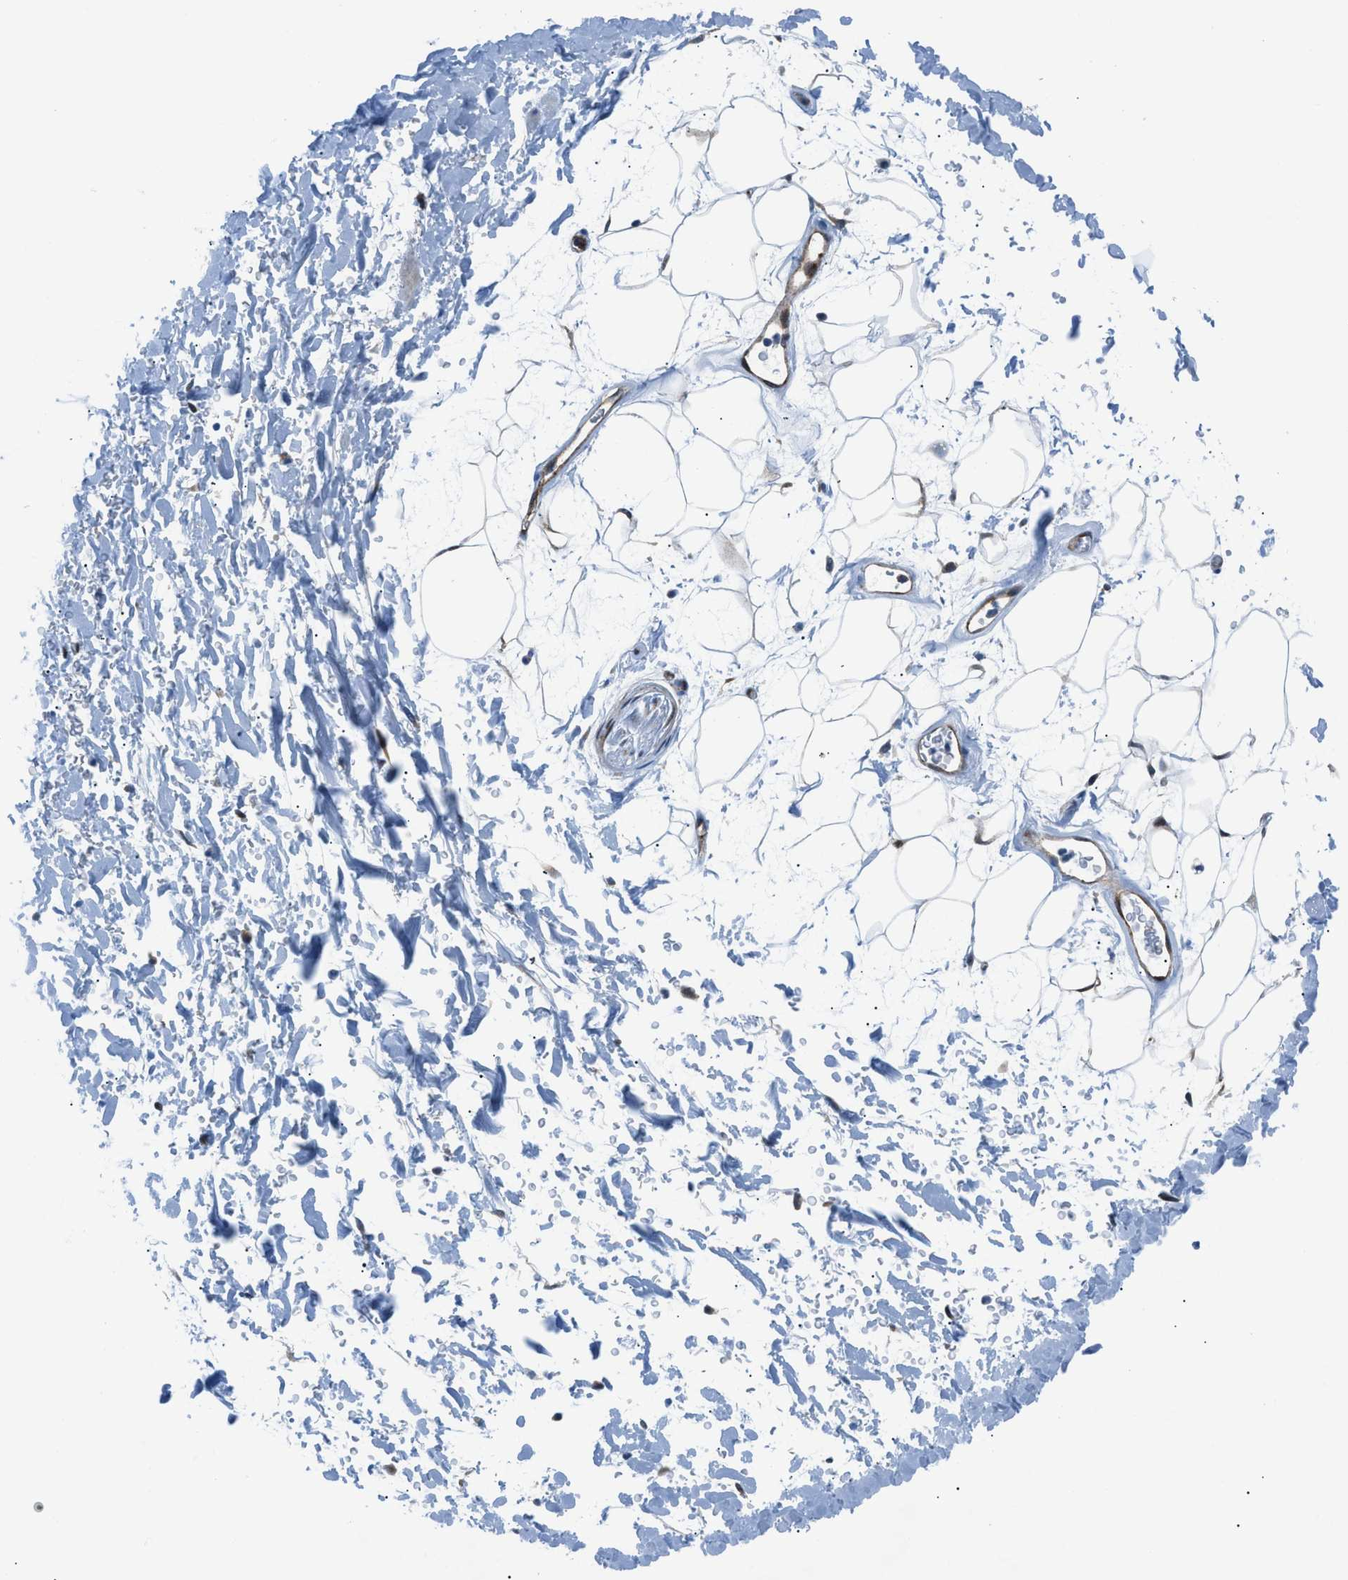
{"staining": {"intensity": "negative", "quantity": "none", "location": "none"}, "tissue": "adipose tissue", "cell_type": "Adipocytes", "image_type": "normal", "snomed": [{"axis": "morphology", "description": "Normal tissue, NOS"}, {"axis": "topography", "description": "Soft tissue"}], "caption": "Immunohistochemistry histopathology image of unremarkable adipose tissue: human adipose tissue stained with DAB (3,3'-diaminobenzidine) reveals no significant protein staining in adipocytes. (DAB immunohistochemistry (IHC), high magnification).", "gene": "YWHAE", "patient": {"sex": "male", "age": 72}}